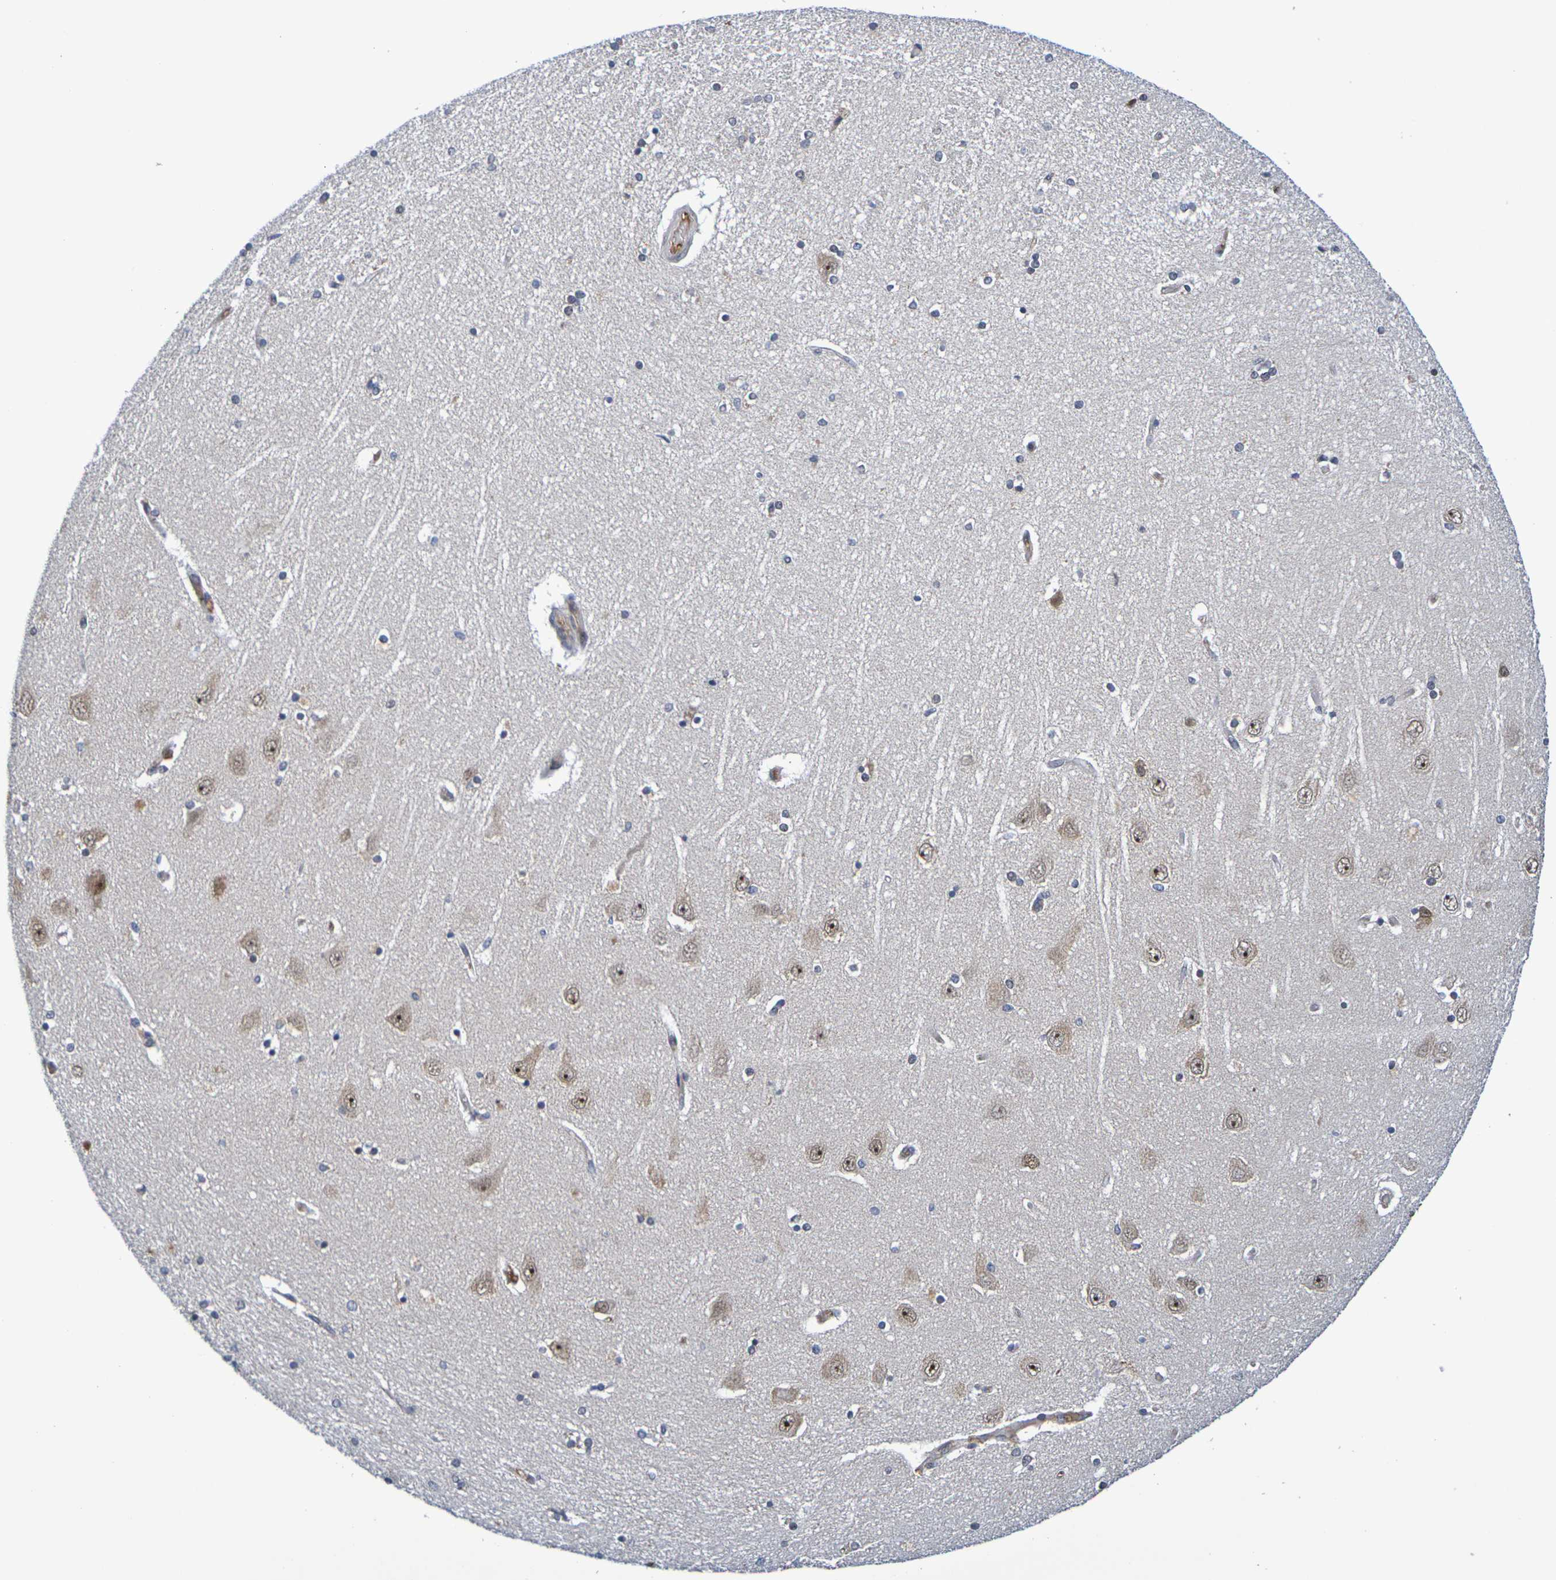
{"staining": {"intensity": "moderate", "quantity": "25%-75%", "location": "nuclear"}, "tissue": "hippocampus", "cell_type": "Glial cells", "image_type": "normal", "snomed": [{"axis": "morphology", "description": "Normal tissue, NOS"}, {"axis": "topography", "description": "Hippocampus"}], "caption": "Moderate nuclear staining for a protein is seen in about 25%-75% of glial cells of normal hippocampus using immunohistochemistry (IHC).", "gene": "TERF2", "patient": {"sex": "female", "age": 54}}